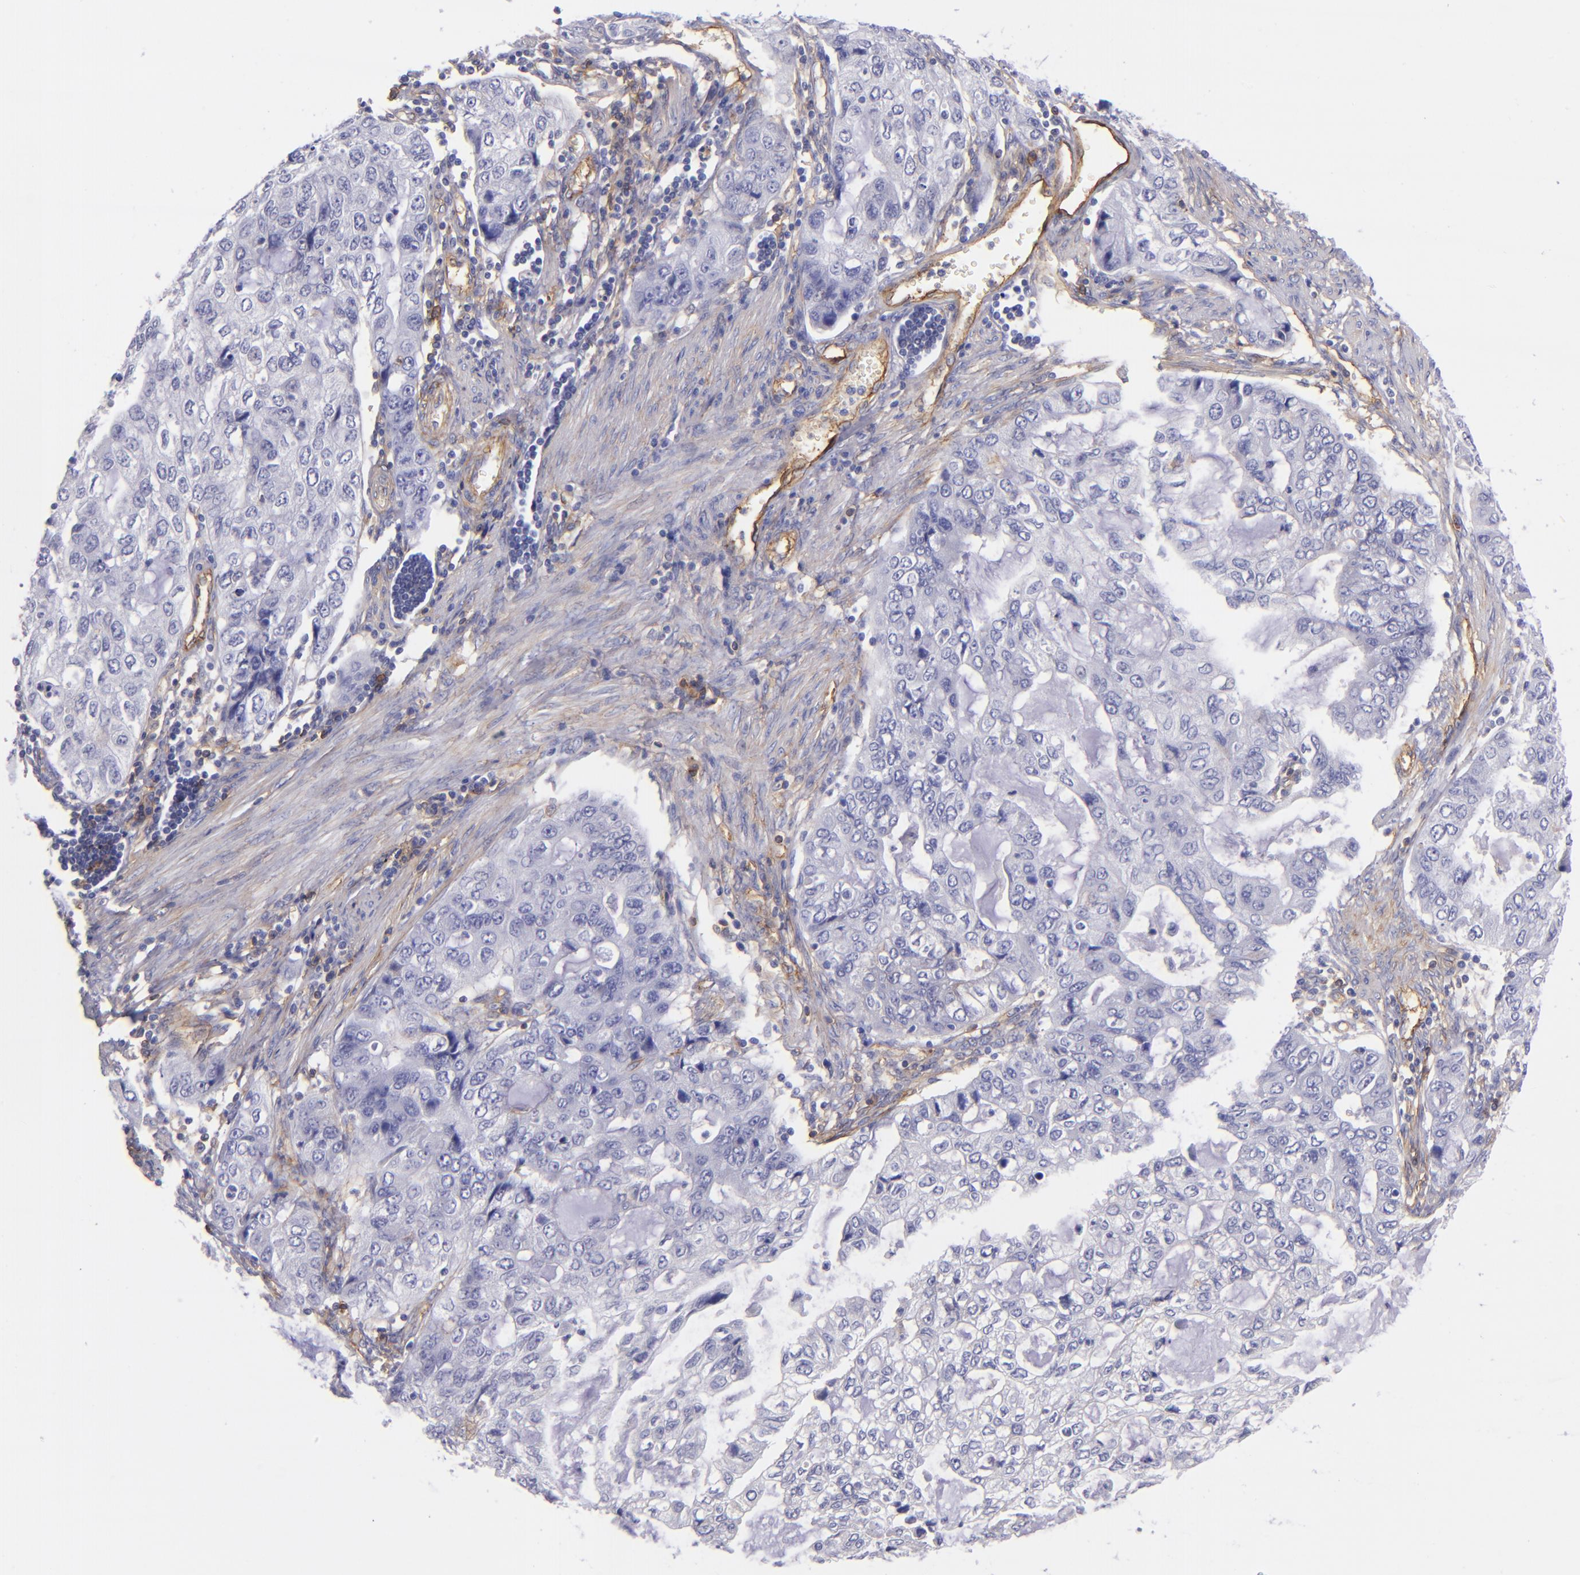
{"staining": {"intensity": "negative", "quantity": "none", "location": "none"}, "tissue": "stomach cancer", "cell_type": "Tumor cells", "image_type": "cancer", "snomed": [{"axis": "morphology", "description": "Adenocarcinoma, NOS"}, {"axis": "topography", "description": "Stomach, upper"}], "caption": "Tumor cells show no significant protein staining in stomach cancer.", "gene": "ENTPD1", "patient": {"sex": "female", "age": 52}}